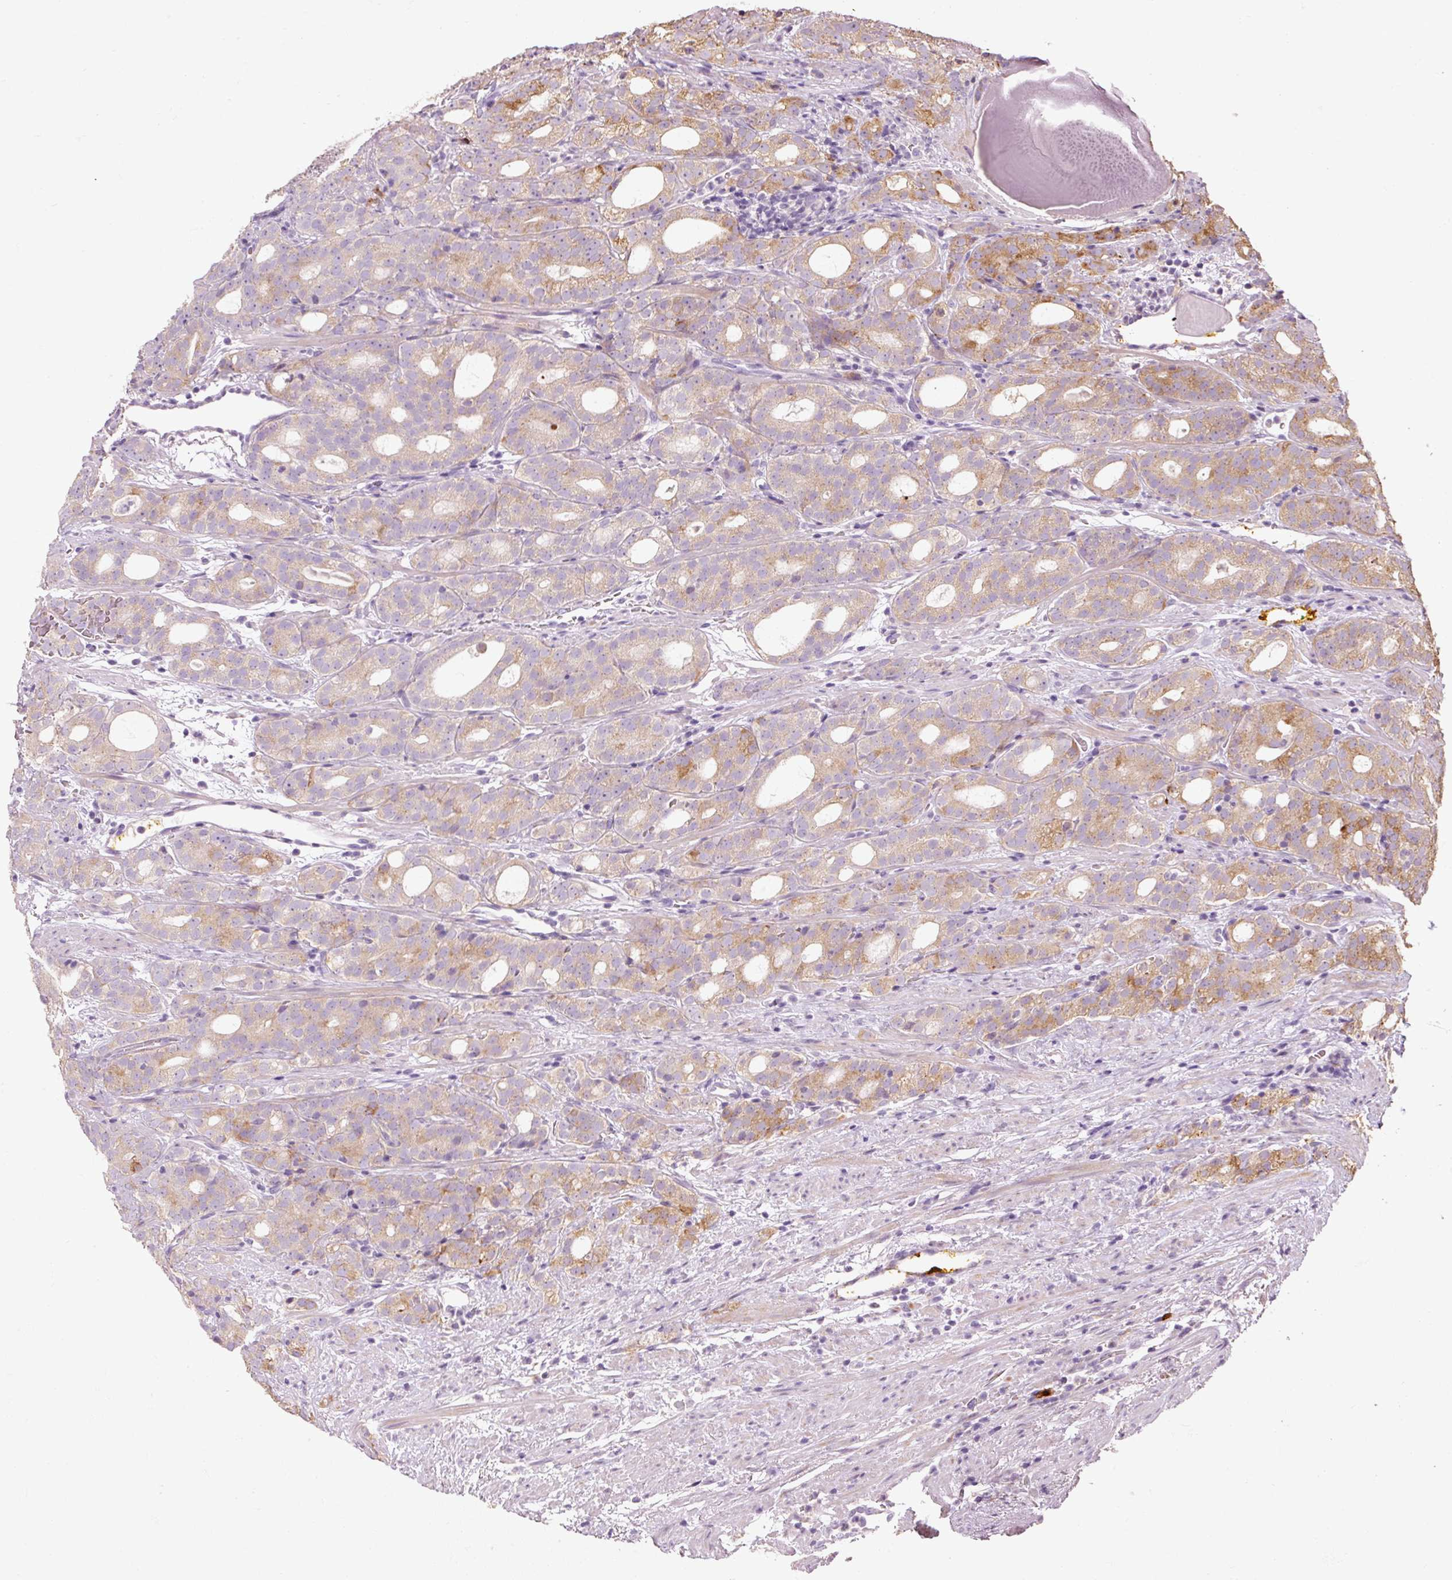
{"staining": {"intensity": "moderate", "quantity": "25%-75%", "location": "cytoplasmic/membranous"}, "tissue": "prostate cancer", "cell_type": "Tumor cells", "image_type": "cancer", "snomed": [{"axis": "morphology", "description": "Adenocarcinoma, High grade"}, {"axis": "topography", "description": "Prostate"}], "caption": "An image of prostate cancer stained for a protein shows moderate cytoplasmic/membranous brown staining in tumor cells. (Brightfield microscopy of DAB IHC at high magnification).", "gene": "HAX1", "patient": {"sex": "male", "age": 64}}